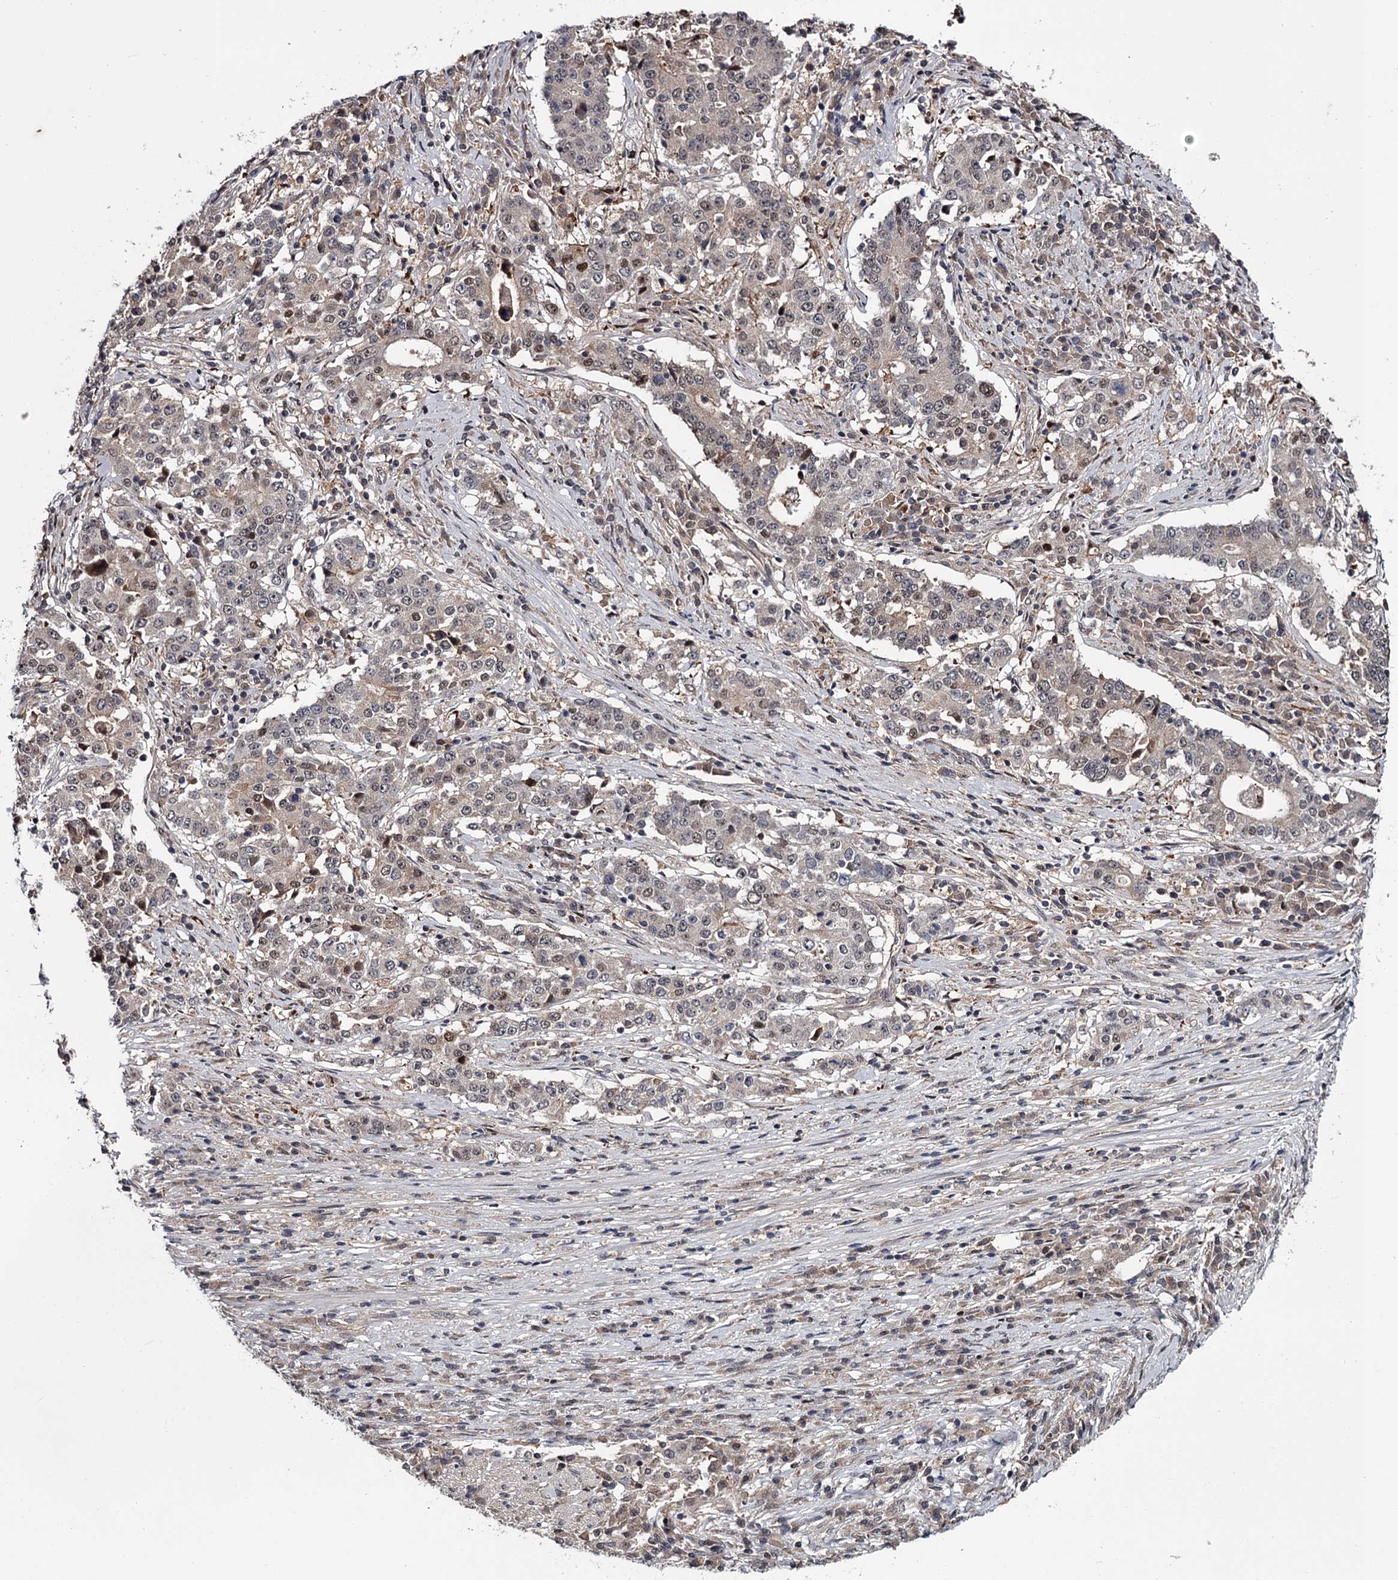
{"staining": {"intensity": "negative", "quantity": "none", "location": "none"}, "tissue": "stomach cancer", "cell_type": "Tumor cells", "image_type": "cancer", "snomed": [{"axis": "morphology", "description": "Adenocarcinoma, NOS"}, {"axis": "topography", "description": "Stomach"}], "caption": "Protein analysis of stomach cancer shows no significant expression in tumor cells.", "gene": "DAO", "patient": {"sex": "male", "age": 59}}